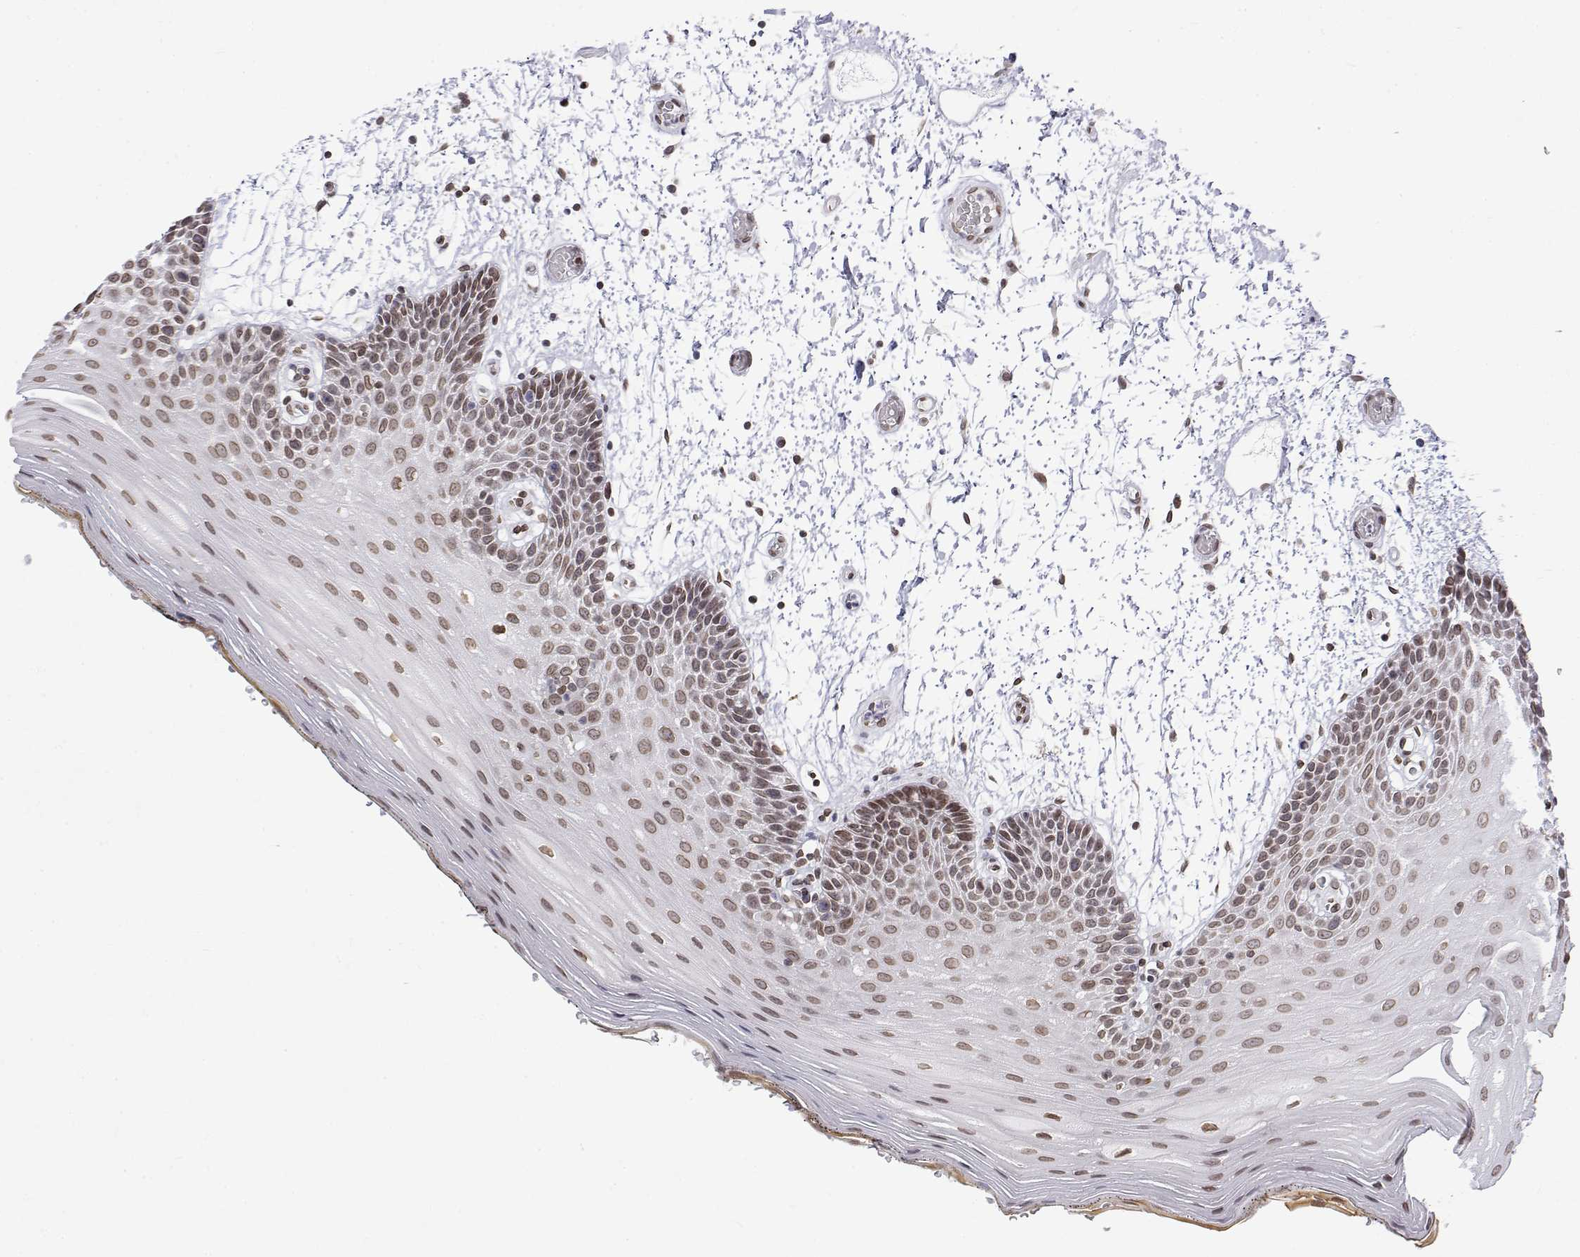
{"staining": {"intensity": "moderate", "quantity": ">75%", "location": "nuclear"}, "tissue": "oral mucosa", "cell_type": "Squamous epithelial cells", "image_type": "normal", "snomed": [{"axis": "morphology", "description": "Normal tissue, NOS"}, {"axis": "morphology", "description": "Squamous cell carcinoma, NOS"}, {"axis": "topography", "description": "Oral tissue"}, {"axis": "topography", "description": "Head-Neck"}], "caption": "High-magnification brightfield microscopy of normal oral mucosa stained with DAB (3,3'-diaminobenzidine) (brown) and counterstained with hematoxylin (blue). squamous epithelial cells exhibit moderate nuclear positivity is identified in about>75% of cells.", "gene": "ZNF532", "patient": {"sex": "male", "age": 52}}